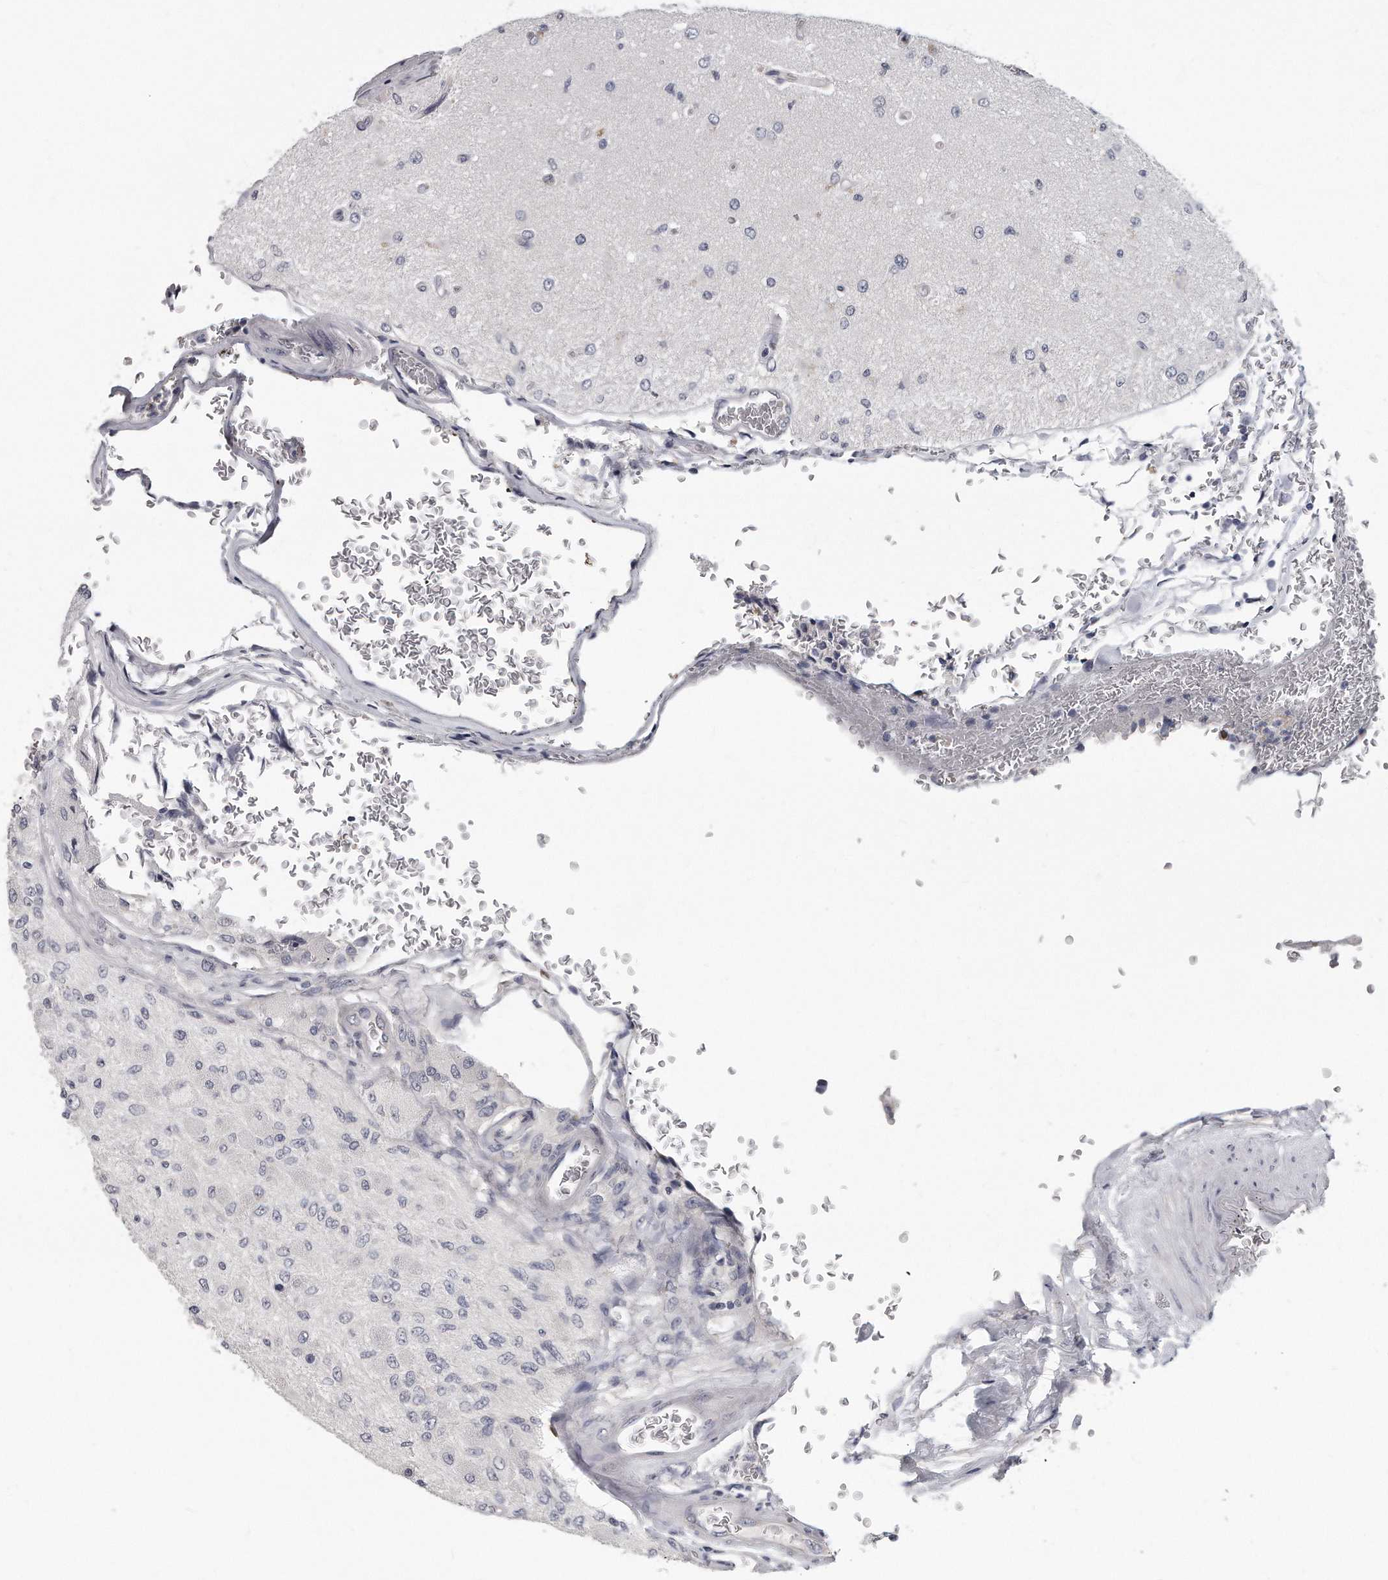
{"staining": {"intensity": "negative", "quantity": "none", "location": "none"}, "tissue": "glioma", "cell_type": "Tumor cells", "image_type": "cancer", "snomed": [{"axis": "morphology", "description": "Normal tissue, NOS"}, {"axis": "morphology", "description": "Glioma, malignant, High grade"}, {"axis": "topography", "description": "Cerebral cortex"}], "caption": "Tumor cells are negative for brown protein staining in malignant glioma (high-grade).", "gene": "PLEKHA6", "patient": {"sex": "male", "age": 77}}